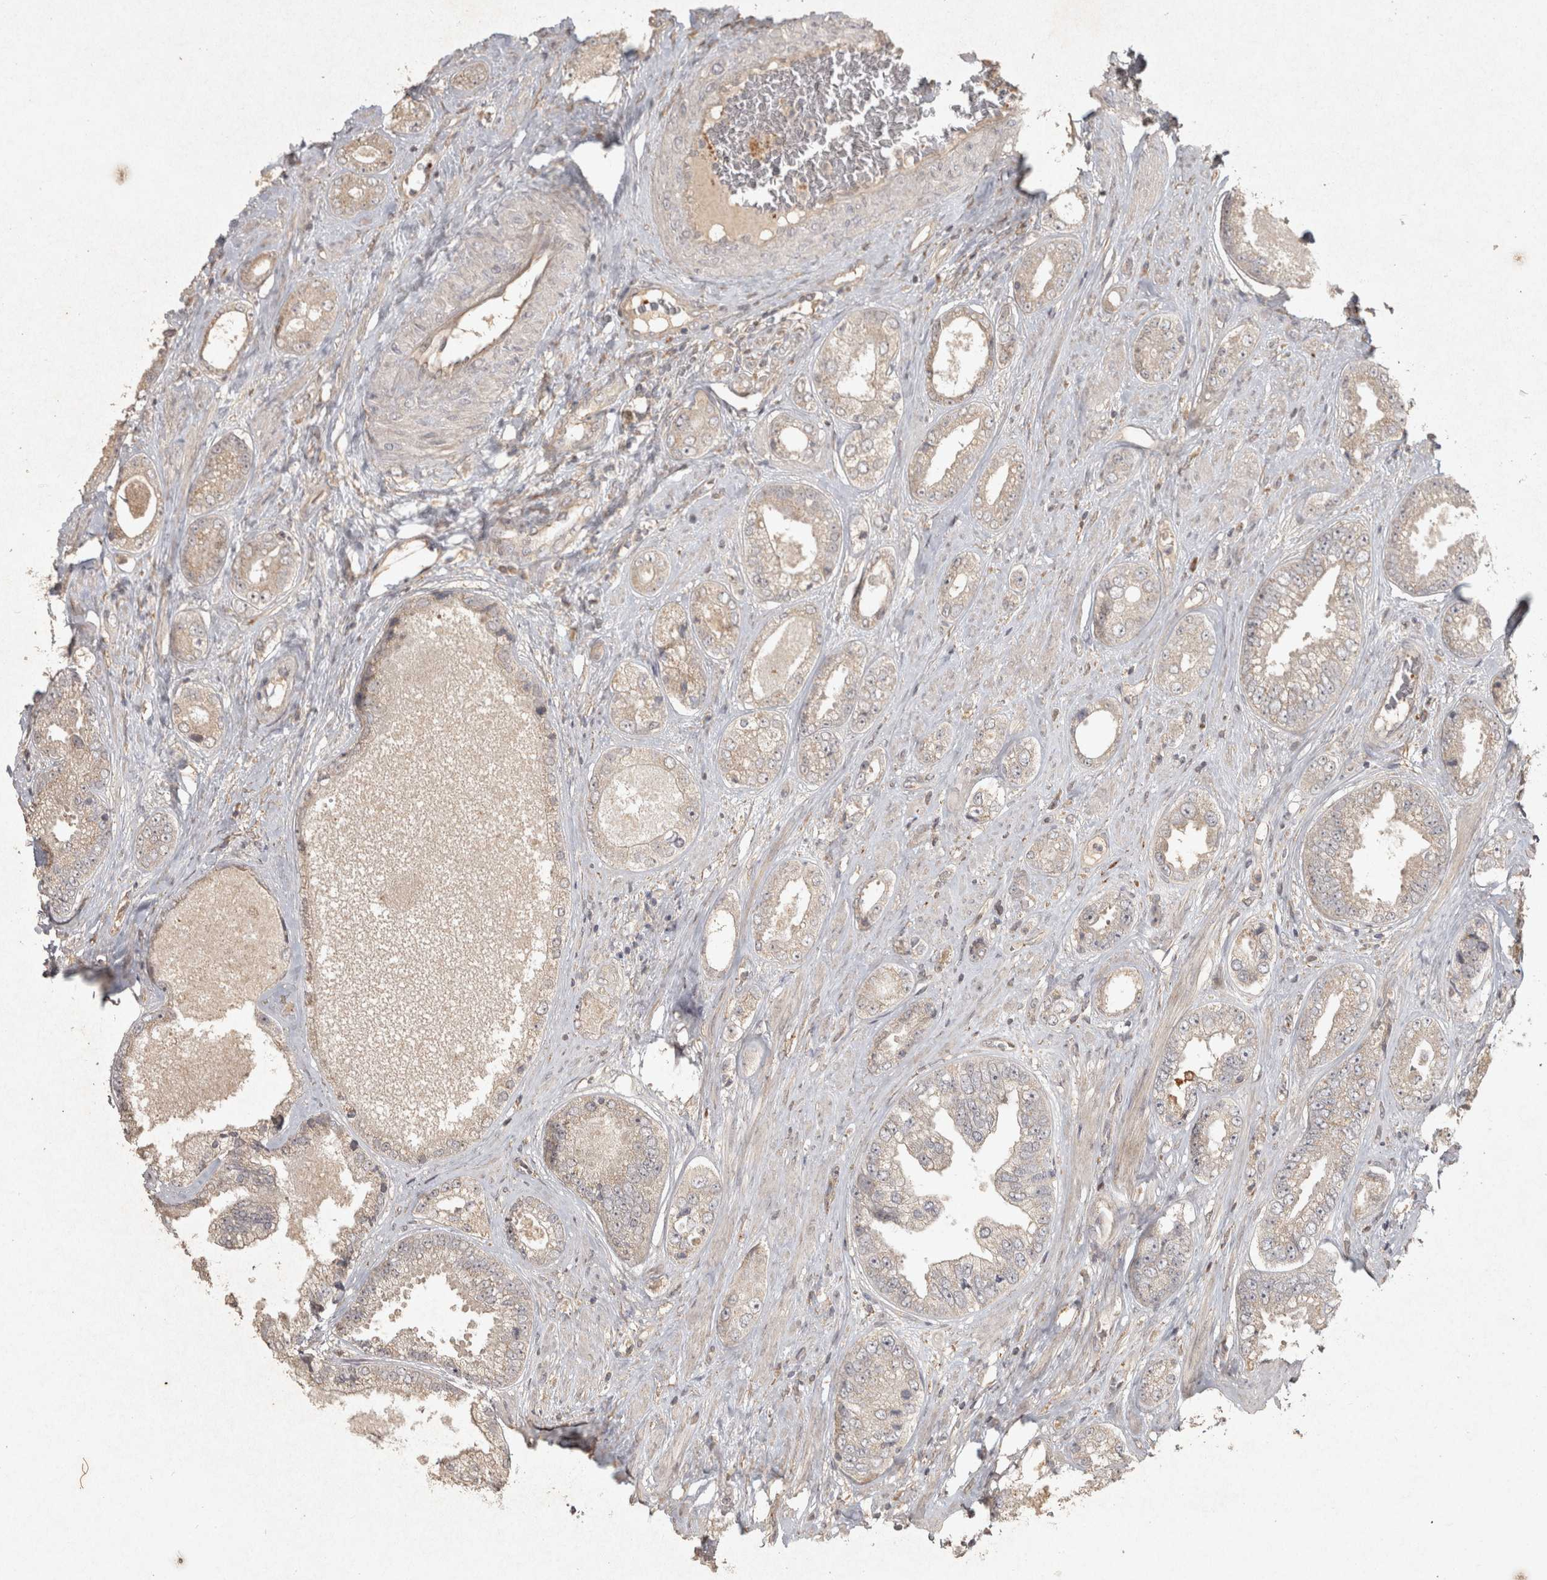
{"staining": {"intensity": "weak", "quantity": "25%-75%", "location": "cytoplasmic/membranous"}, "tissue": "prostate cancer", "cell_type": "Tumor cells", "image_type": "cancer", "snomed": [{"axis": "morphology", "description": "Adenocarcinoma, High grade"}, {"axis": "topography", "description": "Prostate"}], "caption": "The image displays immunohistochemical staining of prostate cancer. There is weak cytoplasmic/membranous positivity is identified in approximately 25%-75% of tumor cells.", "gene": "OSTN", "patient": {"sex": "male", "age": 61}}